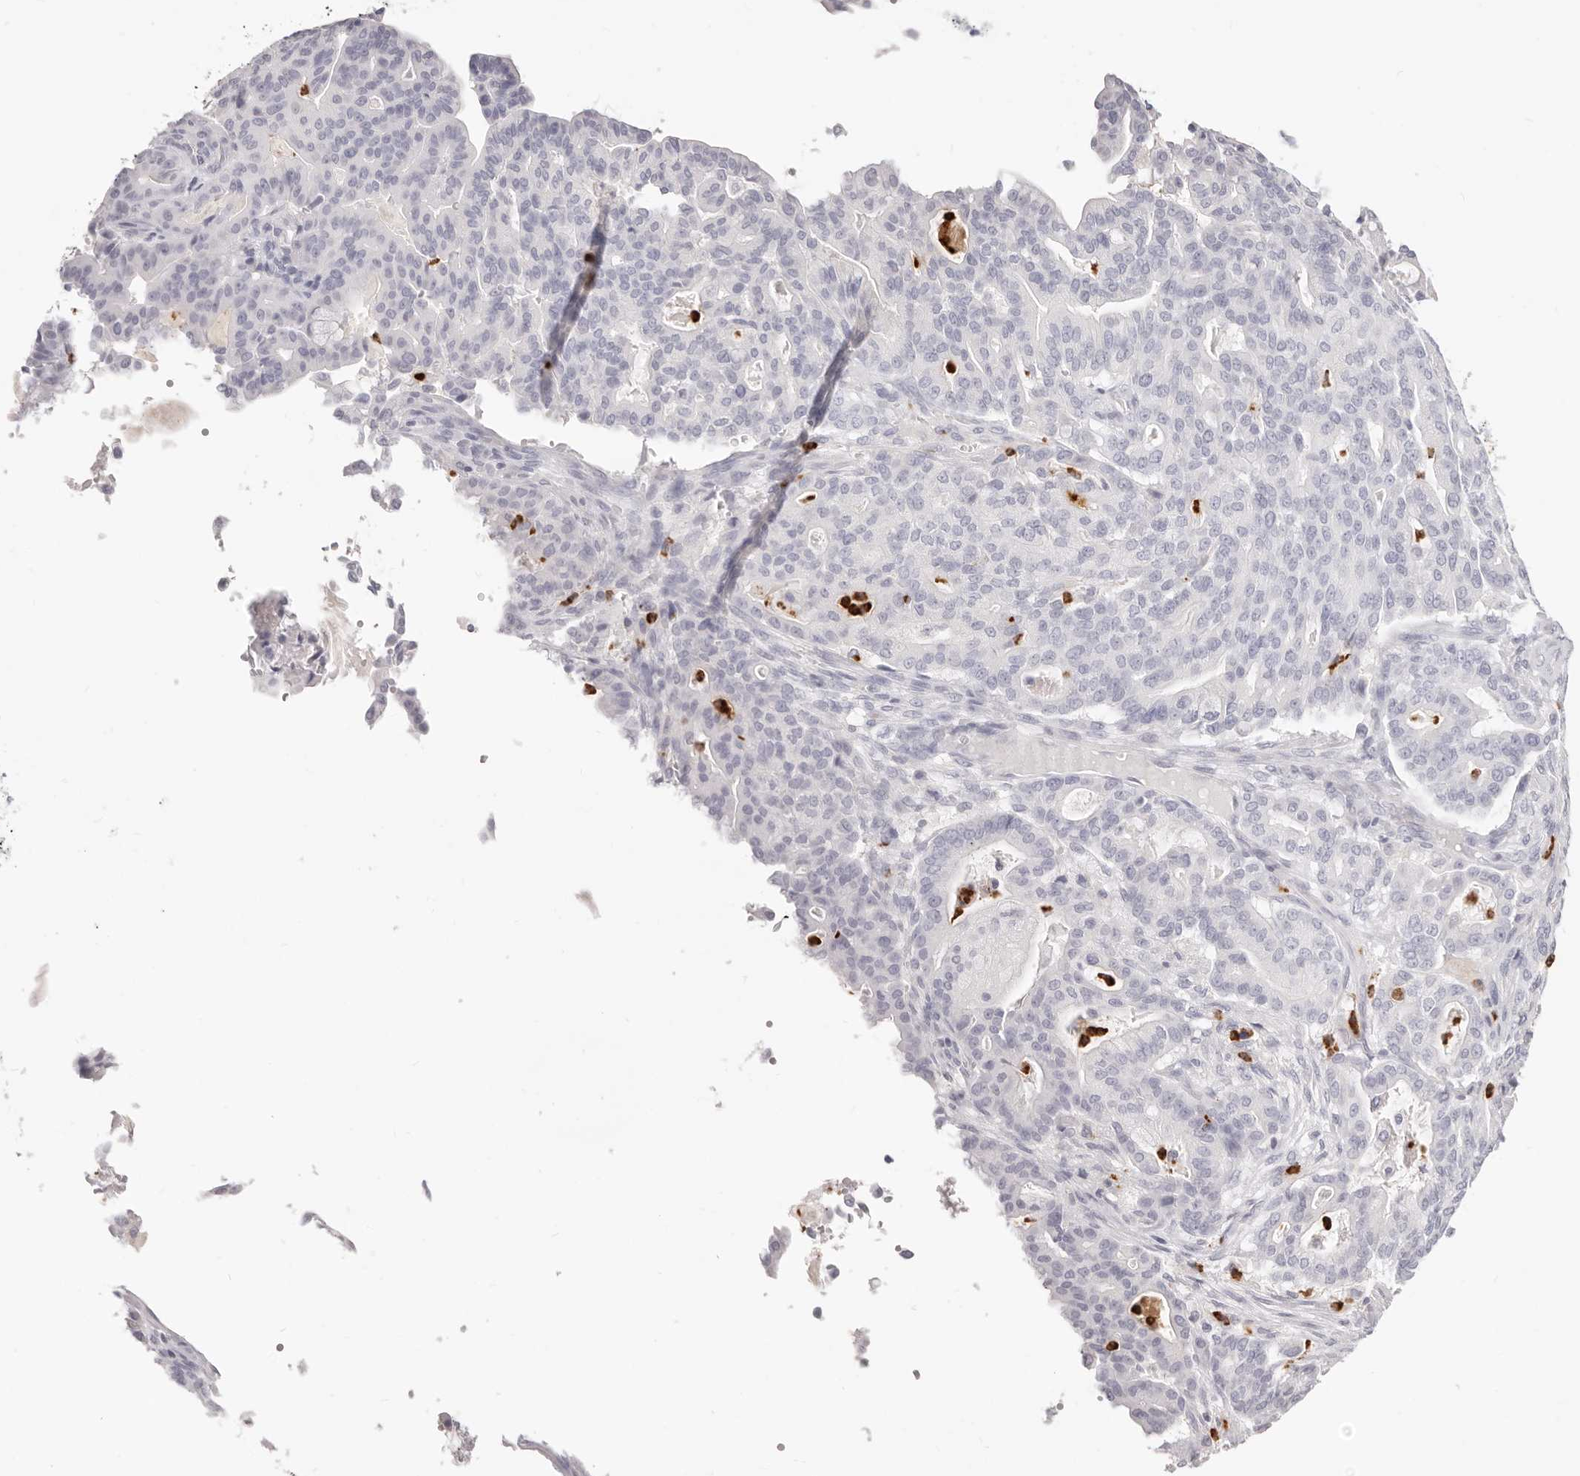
{"staining": {"intensity": "negative", "quantity": "none", "location": "none"}, "tissue": "pancreatic cancer", "cell_type": "Tumor cells", "image_type": "cancer", "snomed": [{"axis": "morphology", "description": "Adenocarcinoma, NOS"}, {"axis": "topography", "description": "Pancreas"}], "caption": "Human pancreatic cancer (adenocarcinoma) stained for a protein using immunohistochemistry (IHC) shows no expression in tumor cells.", "gene": "CAMP", "patient": {"sex": "male", "age": 63}}